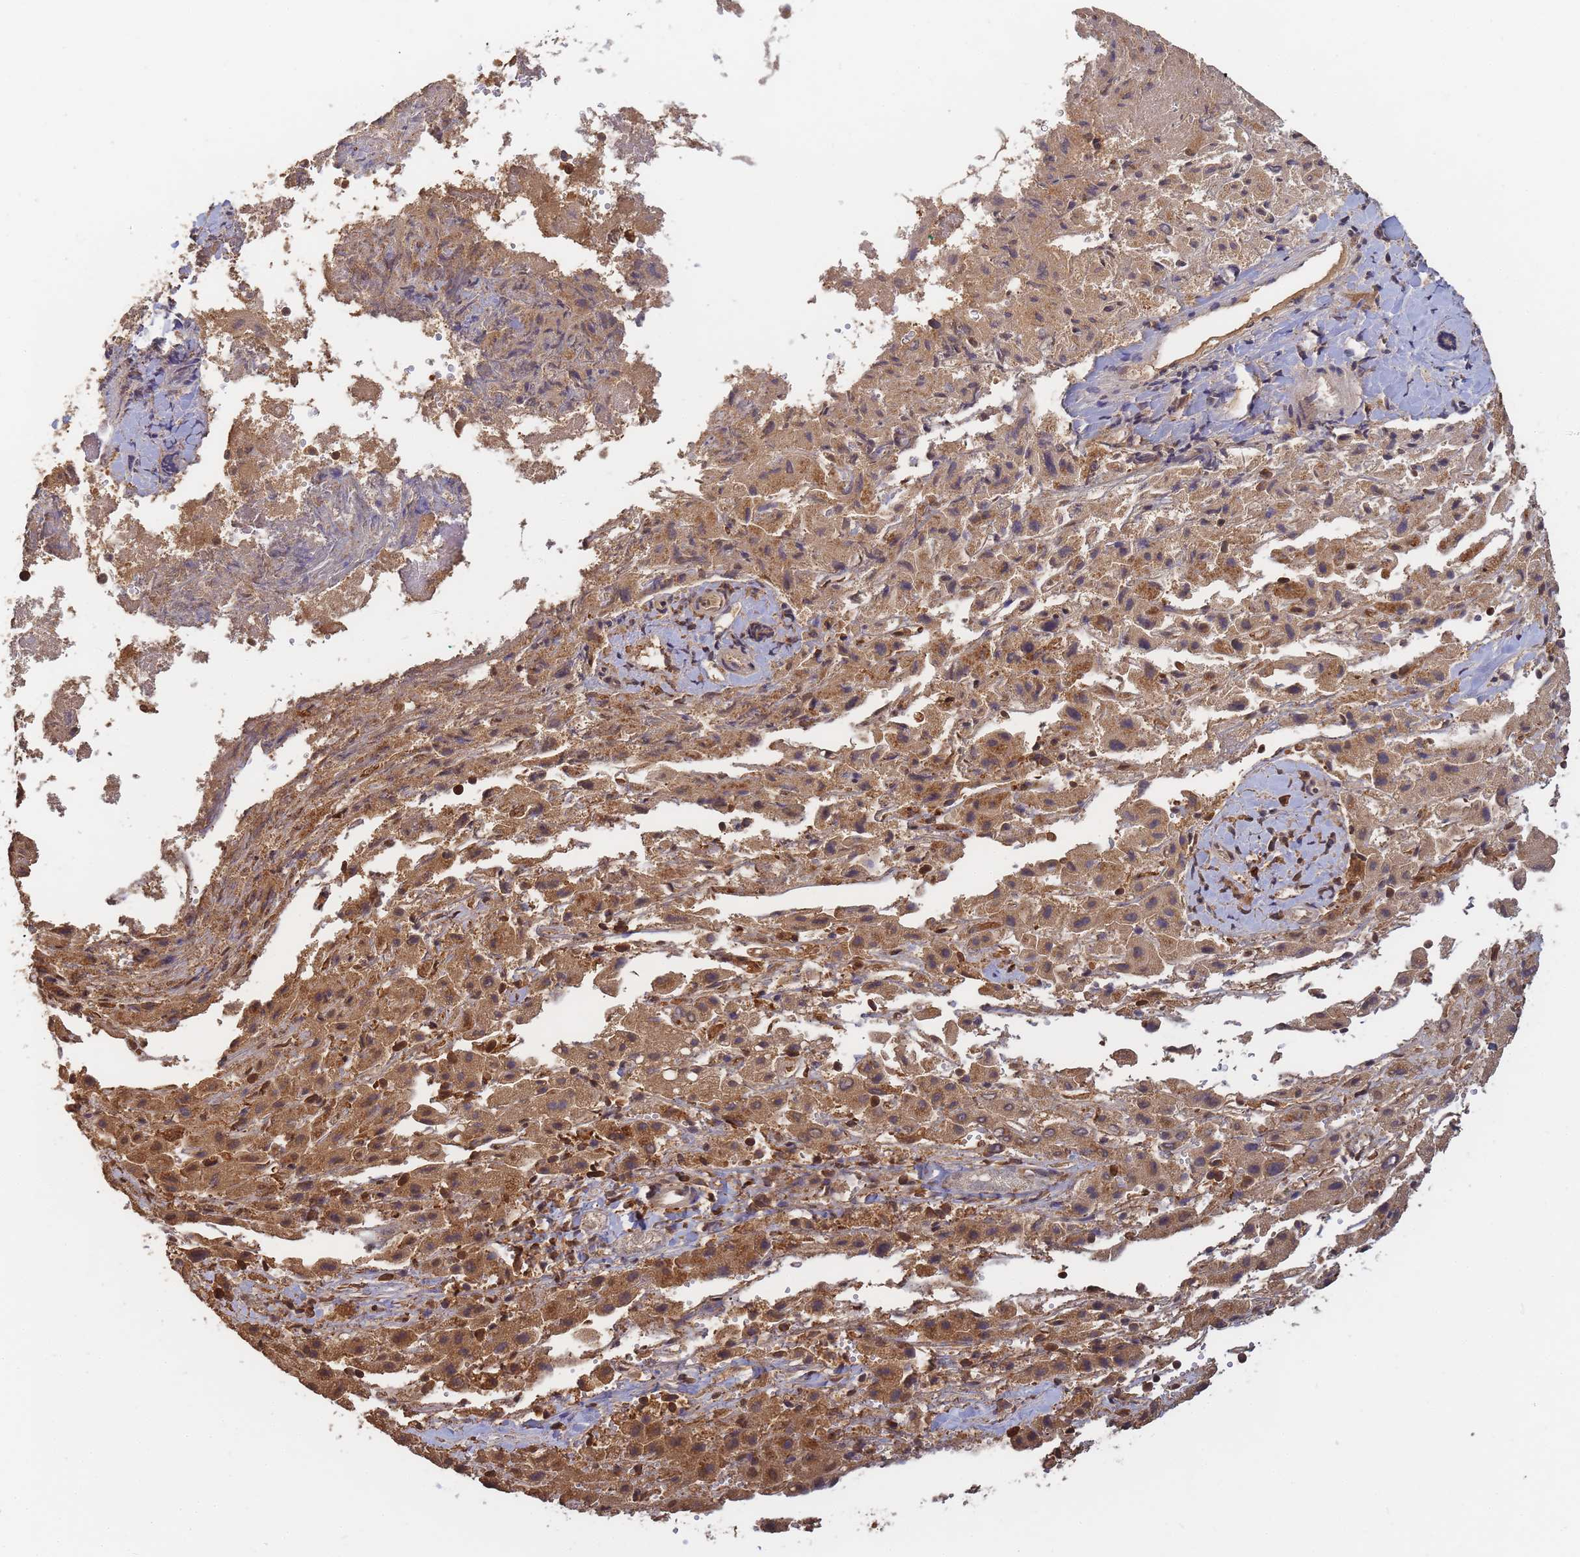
{"staining": {"intensity": "moderate", "quantity": ">75%", "location": "cytoplasmic/membranous"}, "tissue": "liver cancer", "cell_type": "Tumor cells", "image_type": "cancer", "snomed": [{"axis": "morphology", "description": "Carcinoma, Hepatocellular, NOS"}, {"axis": "topography", "description": "Liver"}], "caption": "Immunohistochemistry (IHC) (DAB (3,3'-diaminobenzidine)) staining of liver hepatocellular carcinoma demonstrates moderate cytoplasmic/membranous protein positivity in approximately >75% of tumor cells.", "gene": "ALKBH1", "patient": {"sex": "female", "age": 58}}